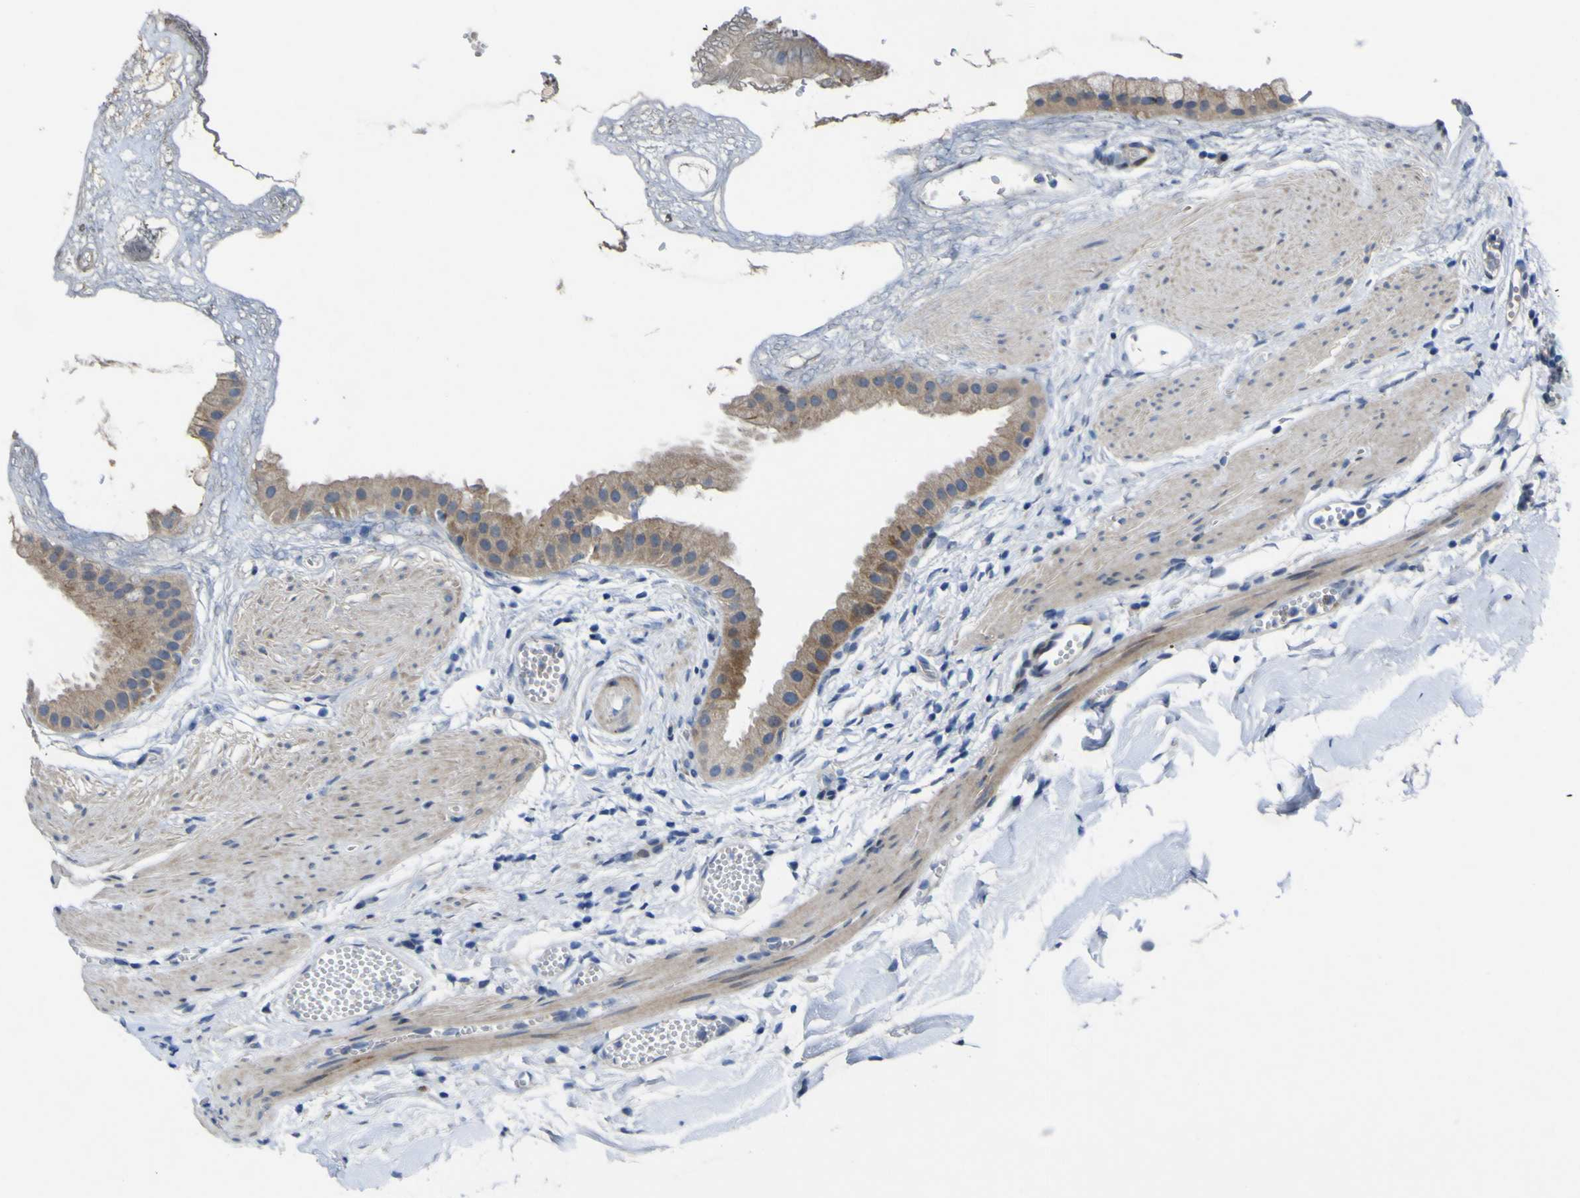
{"staining": {"intensity": "moderate", "quantity": "<25%", "location": "cytoplasmic/membranous"}, "tissue": "gallbladder", "cell_type": "Glandular cells", "image_type": "normal", "snomed": [{"axis": "morphology", "description": "Normal tissue, NOS"}, {"axis": "topography", "description": "Gallbladder"}], "caption": "Human gallbladder stained for a protein (brown) shows moderate cytoplasmic/membranous positive positivity in approximately <25% of glandular cells.", "gene": "NAV1", "patient": {"sex": "female", "age": 64}}